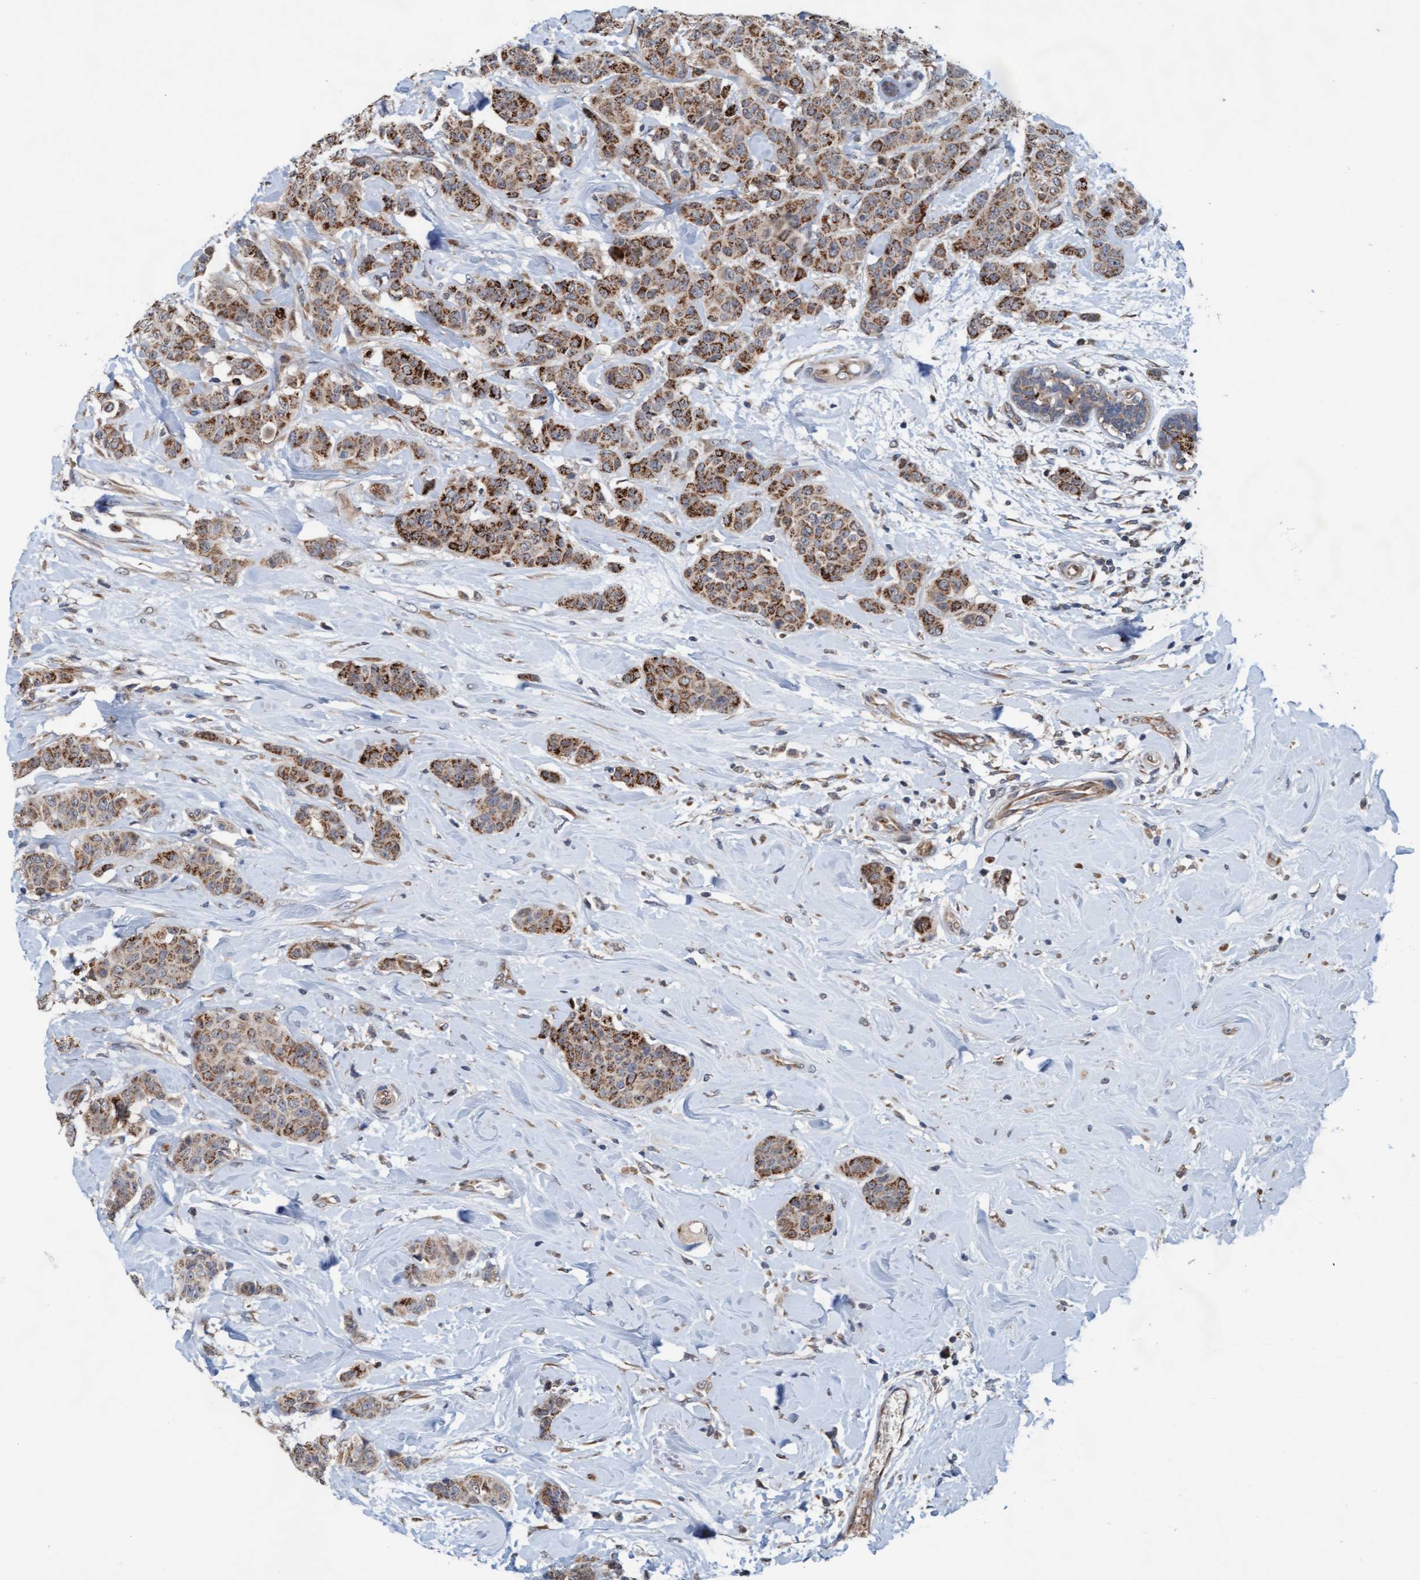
{"staining": {"intensity": "moderate", "quantity": ">75%", "location": "cytoplasmic/membranous"}, "tissue": "breast cancer", "cell_type": "Tumor cells", "image_type": "cancer", "snomed": [{"axis": "morphology", "description": "Normal tissue, NOS"}, {"axis": "morphology", "description": "Duct carcinoma"}, {"axis": "topography", "description": "Breast"}], "caption": "A brown stain labels moderate cytoplasmic/membranous staining of a protein in human infiltrating ductal carcinoma (breast) tumor cells.", "gene": "ZNF566", "patient": {"sex": "female", "age": 40}}